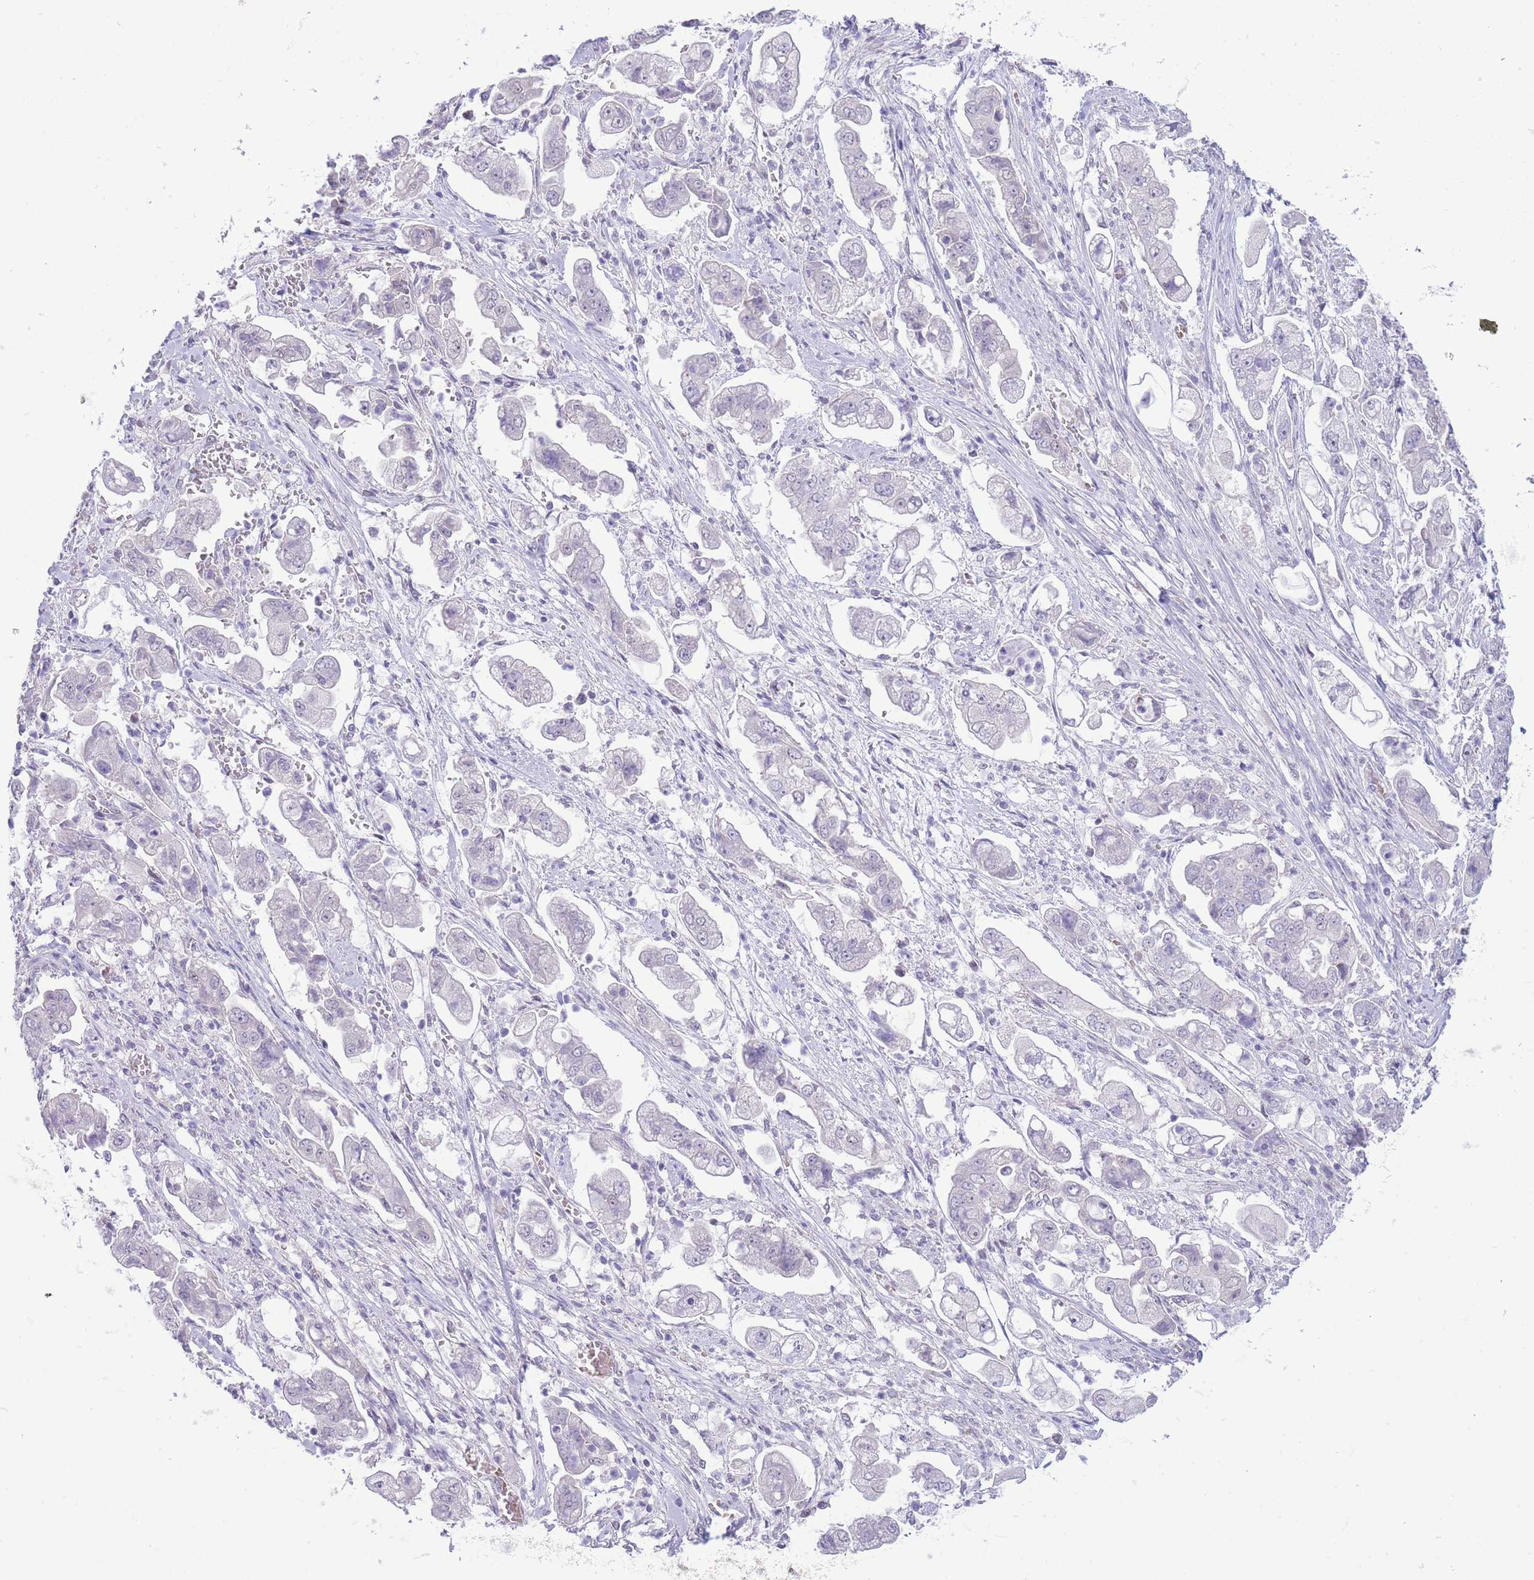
{"staining": {"intensity": "negative", "quantity": "none", "location": "none"}, "tissue": "stomach cancer", "cell_type": "Tumor cells", "image_type": "cancer", "snomed": [{"axis": "morphology", "description": "Adenocarcinoma, NOS"}, {"axis": "topography", "description": "Stomach"}], "caption": "IHC photomicrograph of human adenocarcinoma (stomach) stained for a protein (brown), which exhibits no staining in tumor cells.", "gene": "FBXO46", "patient": {"sex": "male", "age": 62}}